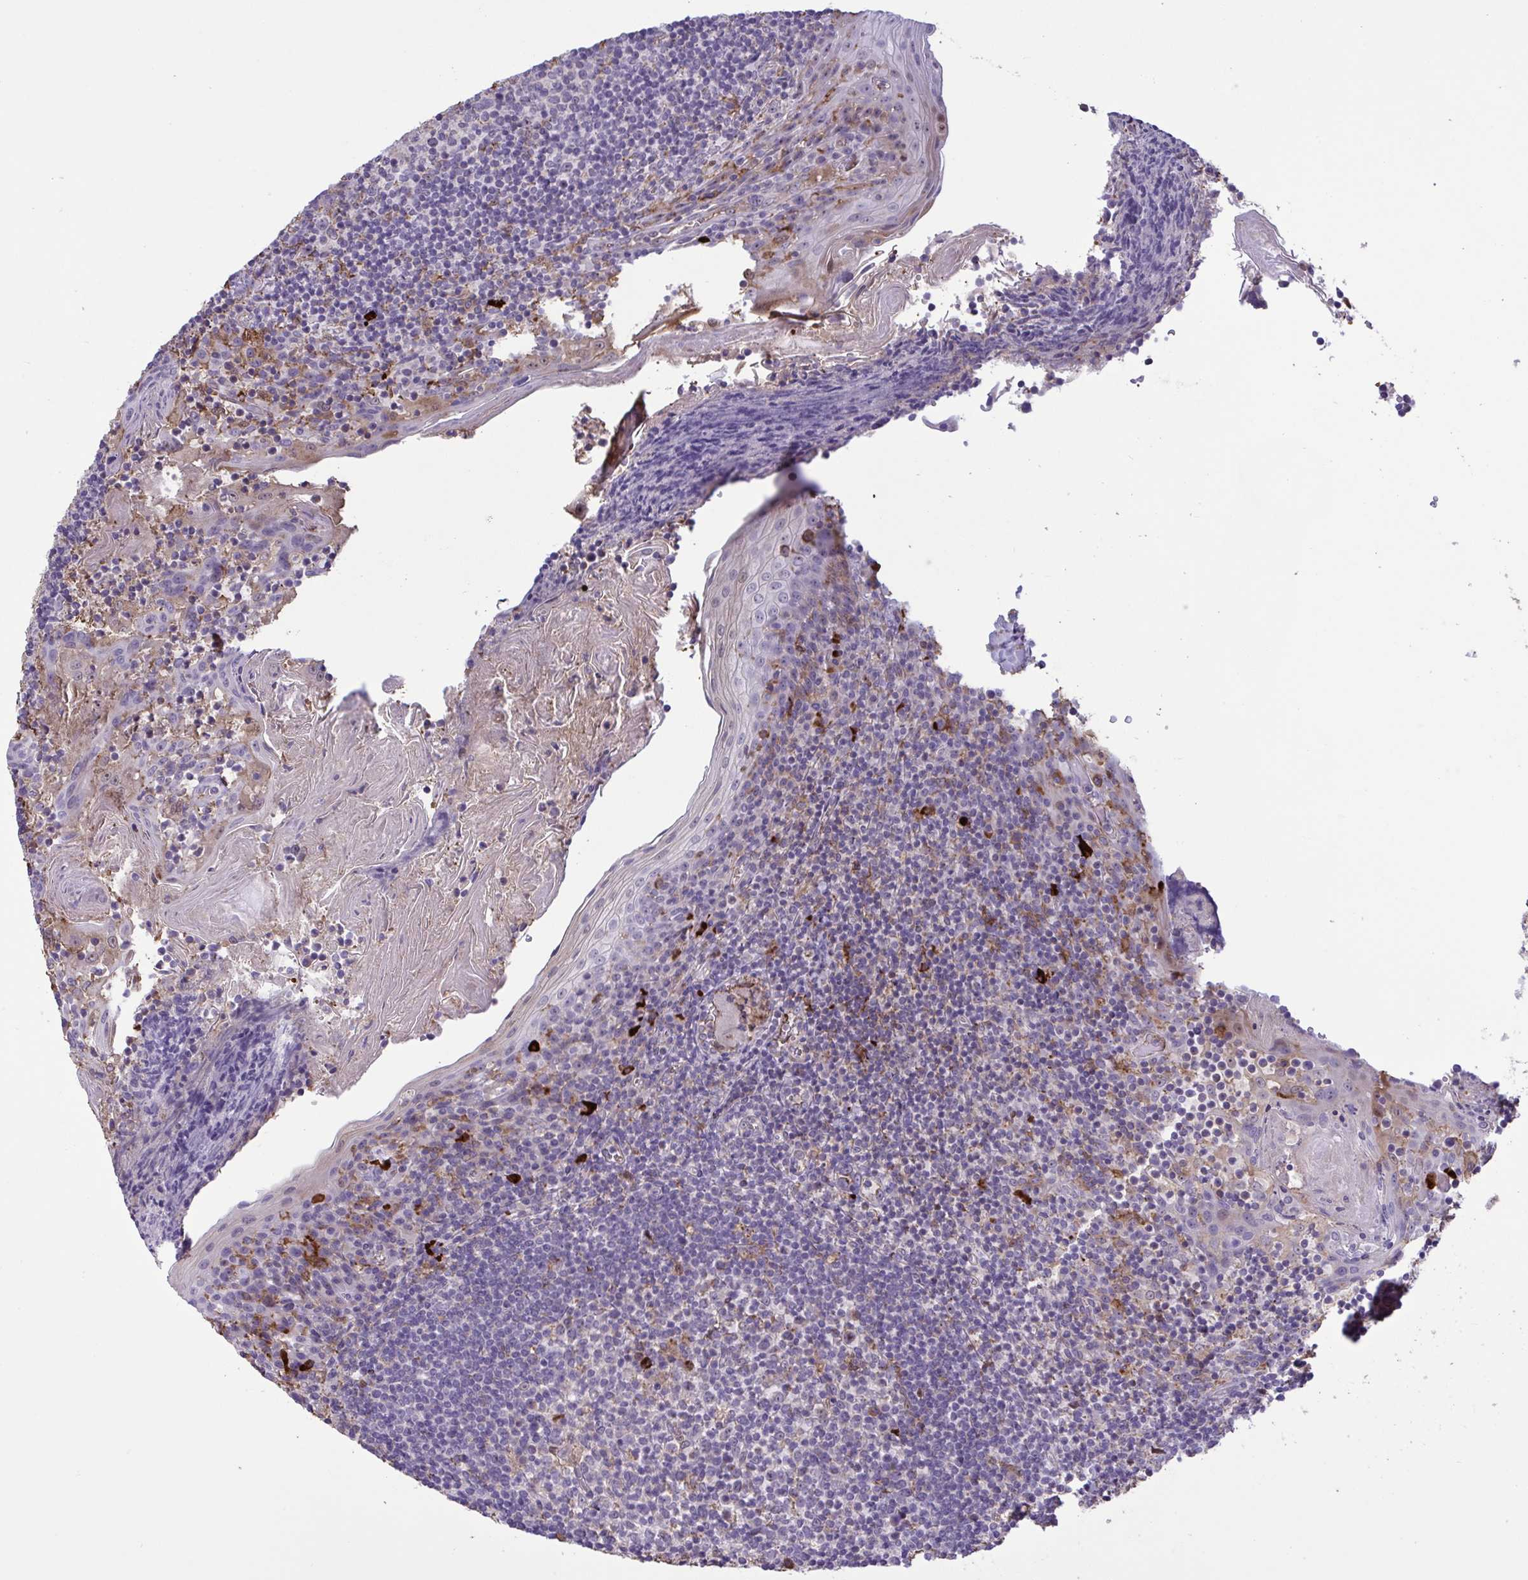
{"staining": {"intensity": "moderate", "quantity": "<25%", "location": "cytoplasmic/membranous"}, "tissue": "tonsil", "cell_type": "Germinal center cells", "image_type": "normal", "snomed": [{"axis": "morphology", "description": "Normal tissue, NOS"}, {"axis": "topography", "description": "Tonsil"}], "caption": "IHC of unremarkable tonsil displays low levels of moderate cytoplasmic/membranous staining in about <25% of germinal center cells. Nuclei are stained in blue.", "gene": "CD101", "patient": {"sex": "female", "age": 10}}